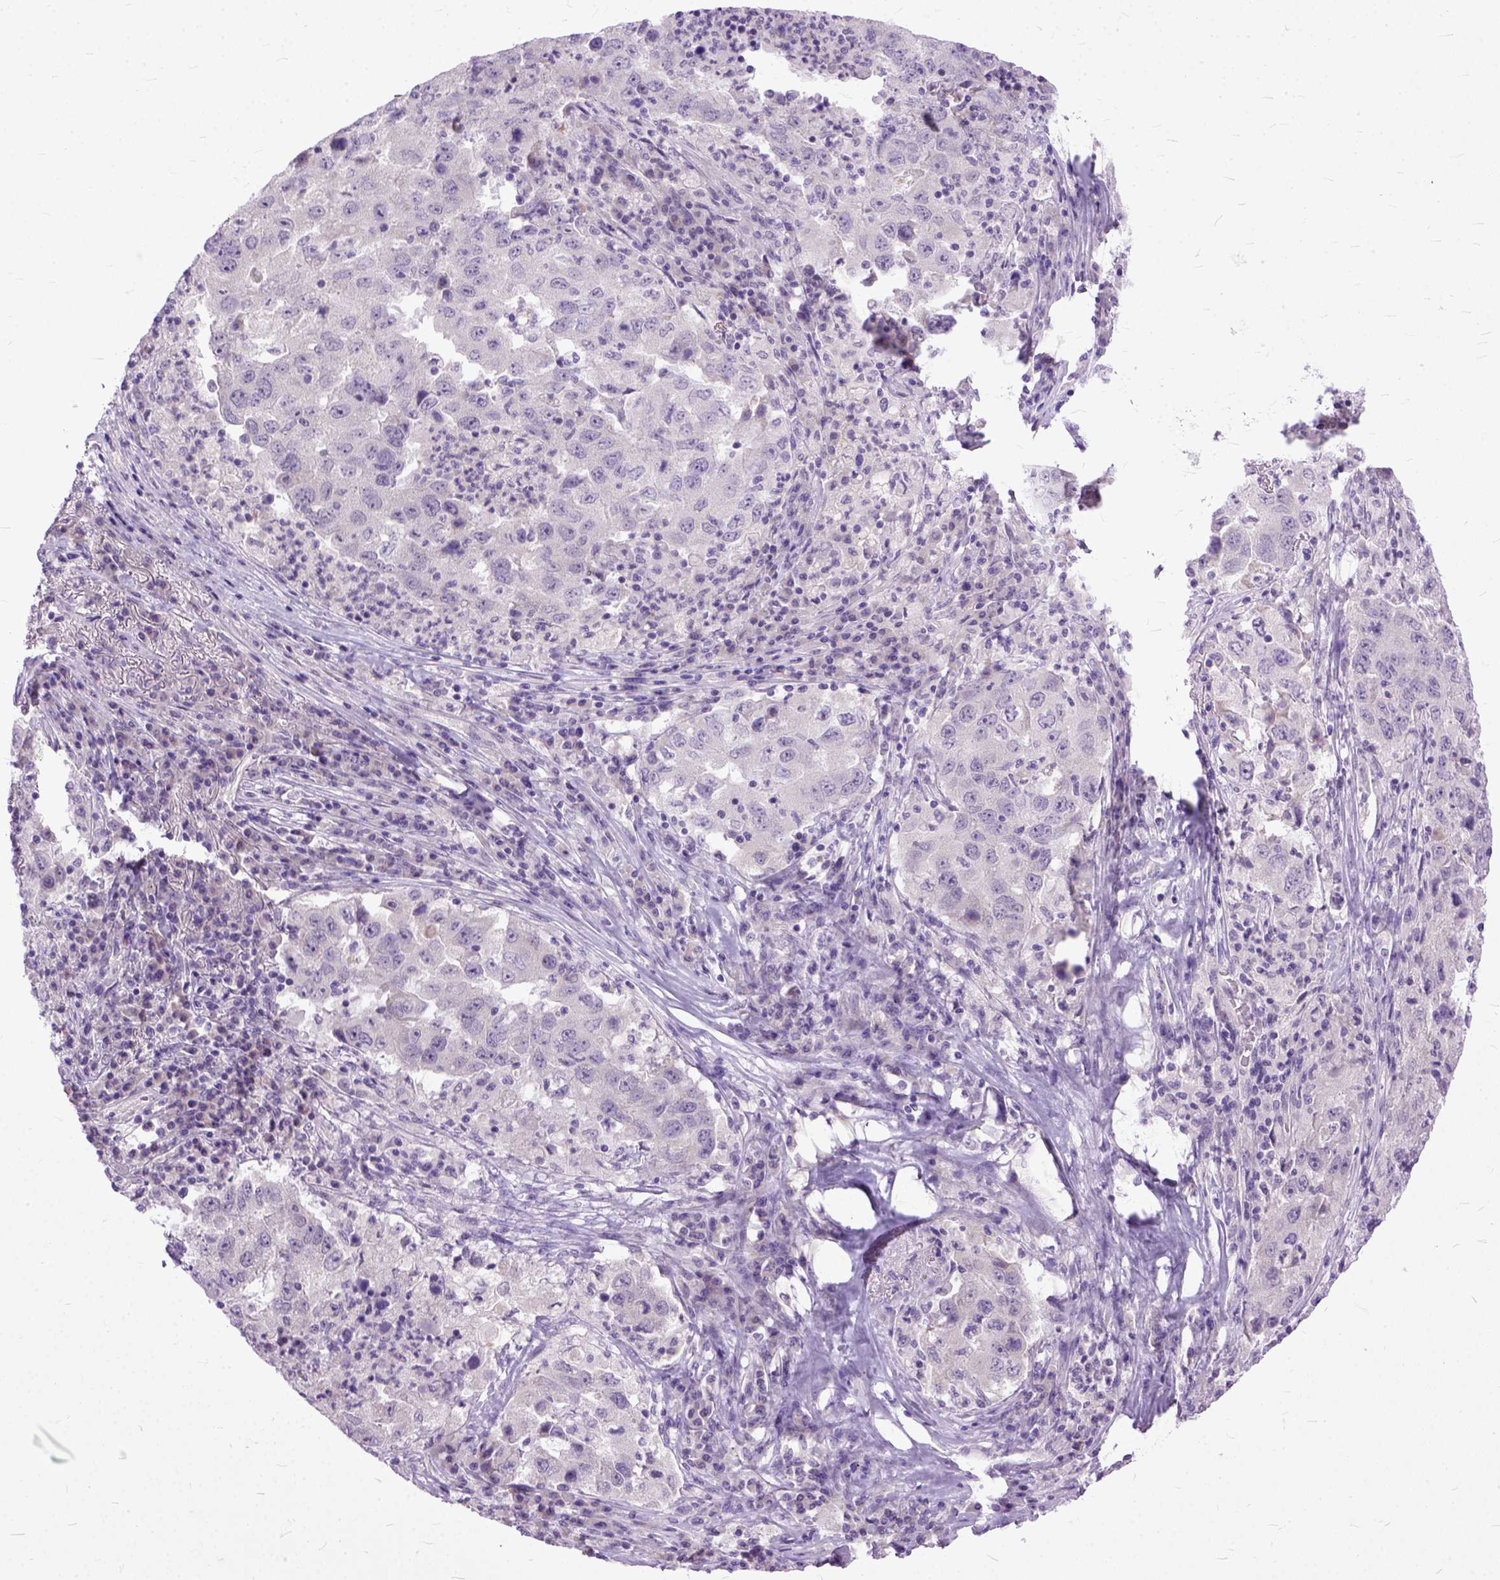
{"staining": {"intensity": "negative", "quantity": "none", "location": "none"}, "tissue": "lung cancer", "cell_type": "Tumor cells", "image_type": "cancer", "snomed": [{"axis": "morphology", "description": "Adenocarcinoma, NOS"}, {"axis": "topography", "description": "Lung"}], "caption": "A high-resolution micrograph shows IHC staining of lung cancer (adenocarcinoma), which shows no significant staining in tumor cells. The staining was performed using DAB (3,3'-diaminobenzidine) to visualize the protein expression in brown, while the nuclei were stained in blue with hematoxylin (Magnification: 20x).", "gene": "TCEAL7", "patient": {"sex": "male", "age": 73}}